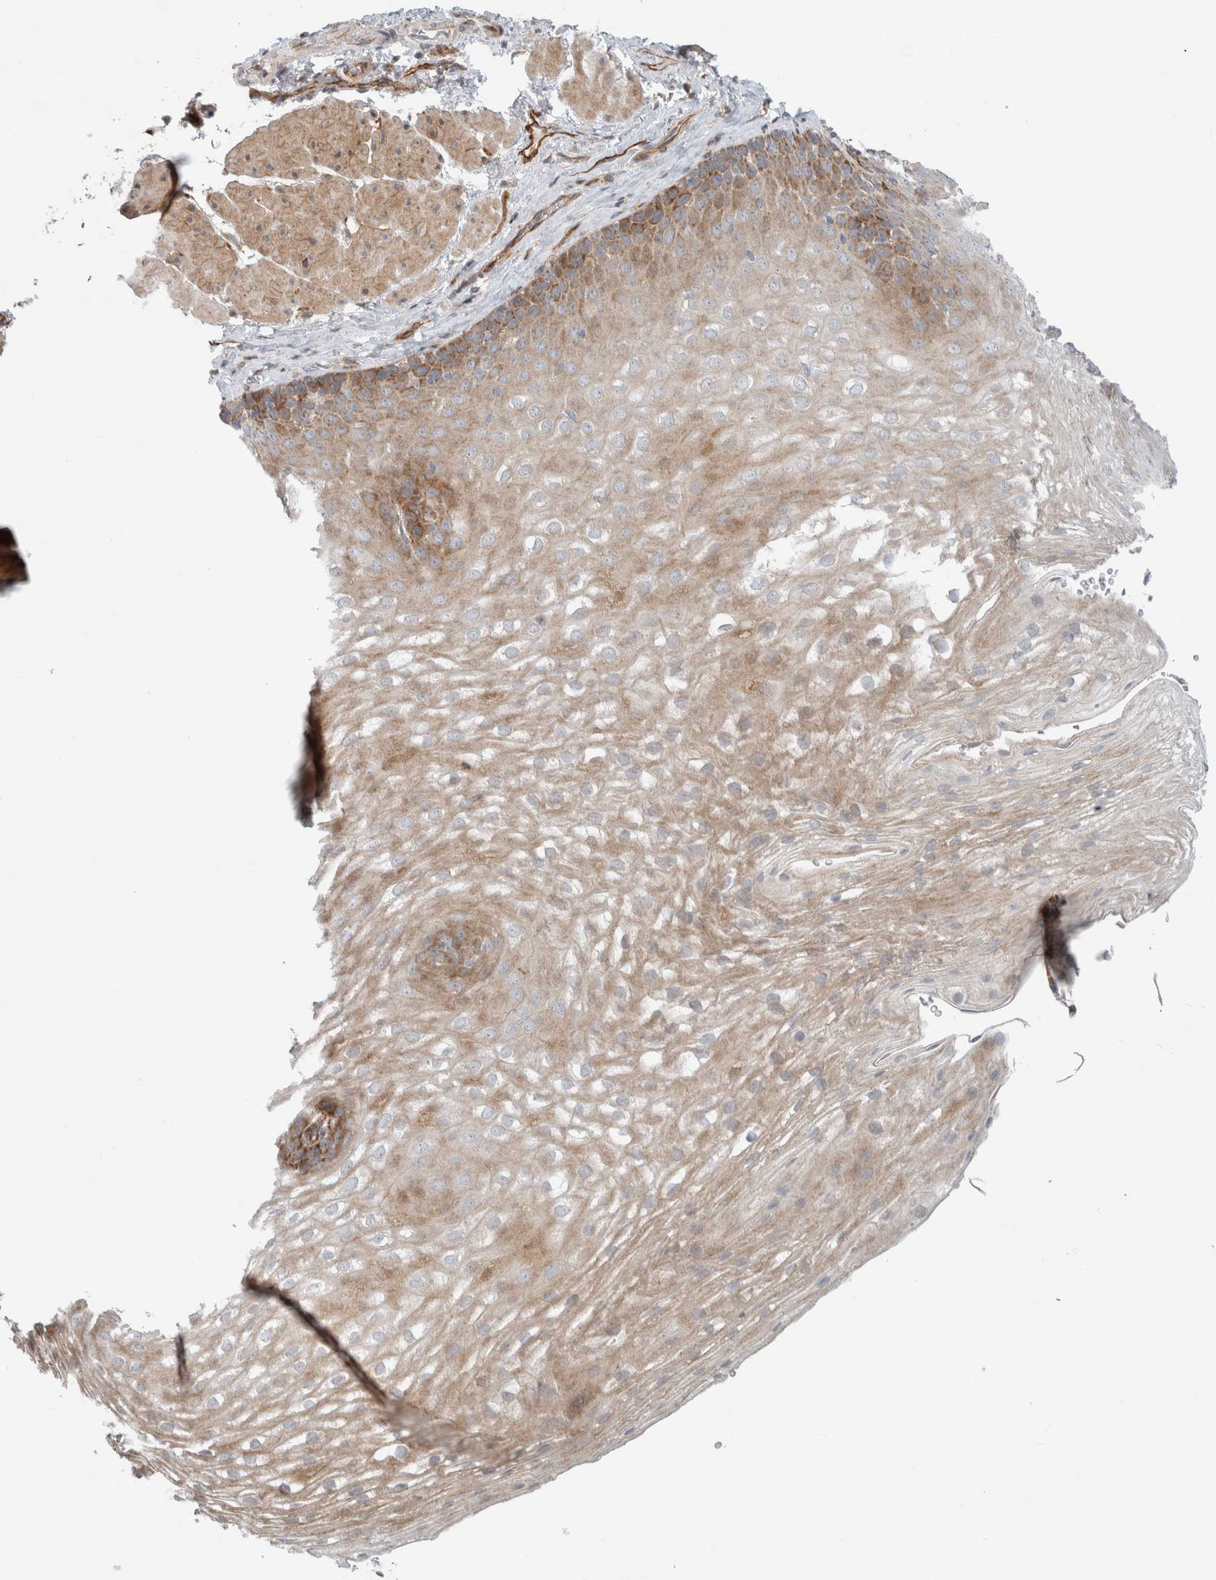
{"staining": {"intensity": "moderate", "quantity": "25%-75%", "location": "cytoplasmic/membranous"}, "tissue": "esophagus", "cell_type": "Squamous epithelial cells", "image_type": "normal", "snomed": [{"axis": "morphology", "description": "Normal tissue, NOS"}, {"axis": "topography", "description": "Esophagus"}], "caption": "Immunohistochemical staining of unremarkable human esophagus demonstrates medium levels of moderate cytoplasmic/membranous positivity in approximately 25%-75% of squamous epithelial cells. The staining was performed using DAB (3,3'-diaminobenzidine), with brown indicating positive protein expression. Nuclei are stained blue with hematoxylin.", "gene": "KPNA5", "patient": {"sex": "female", "age": 66}}